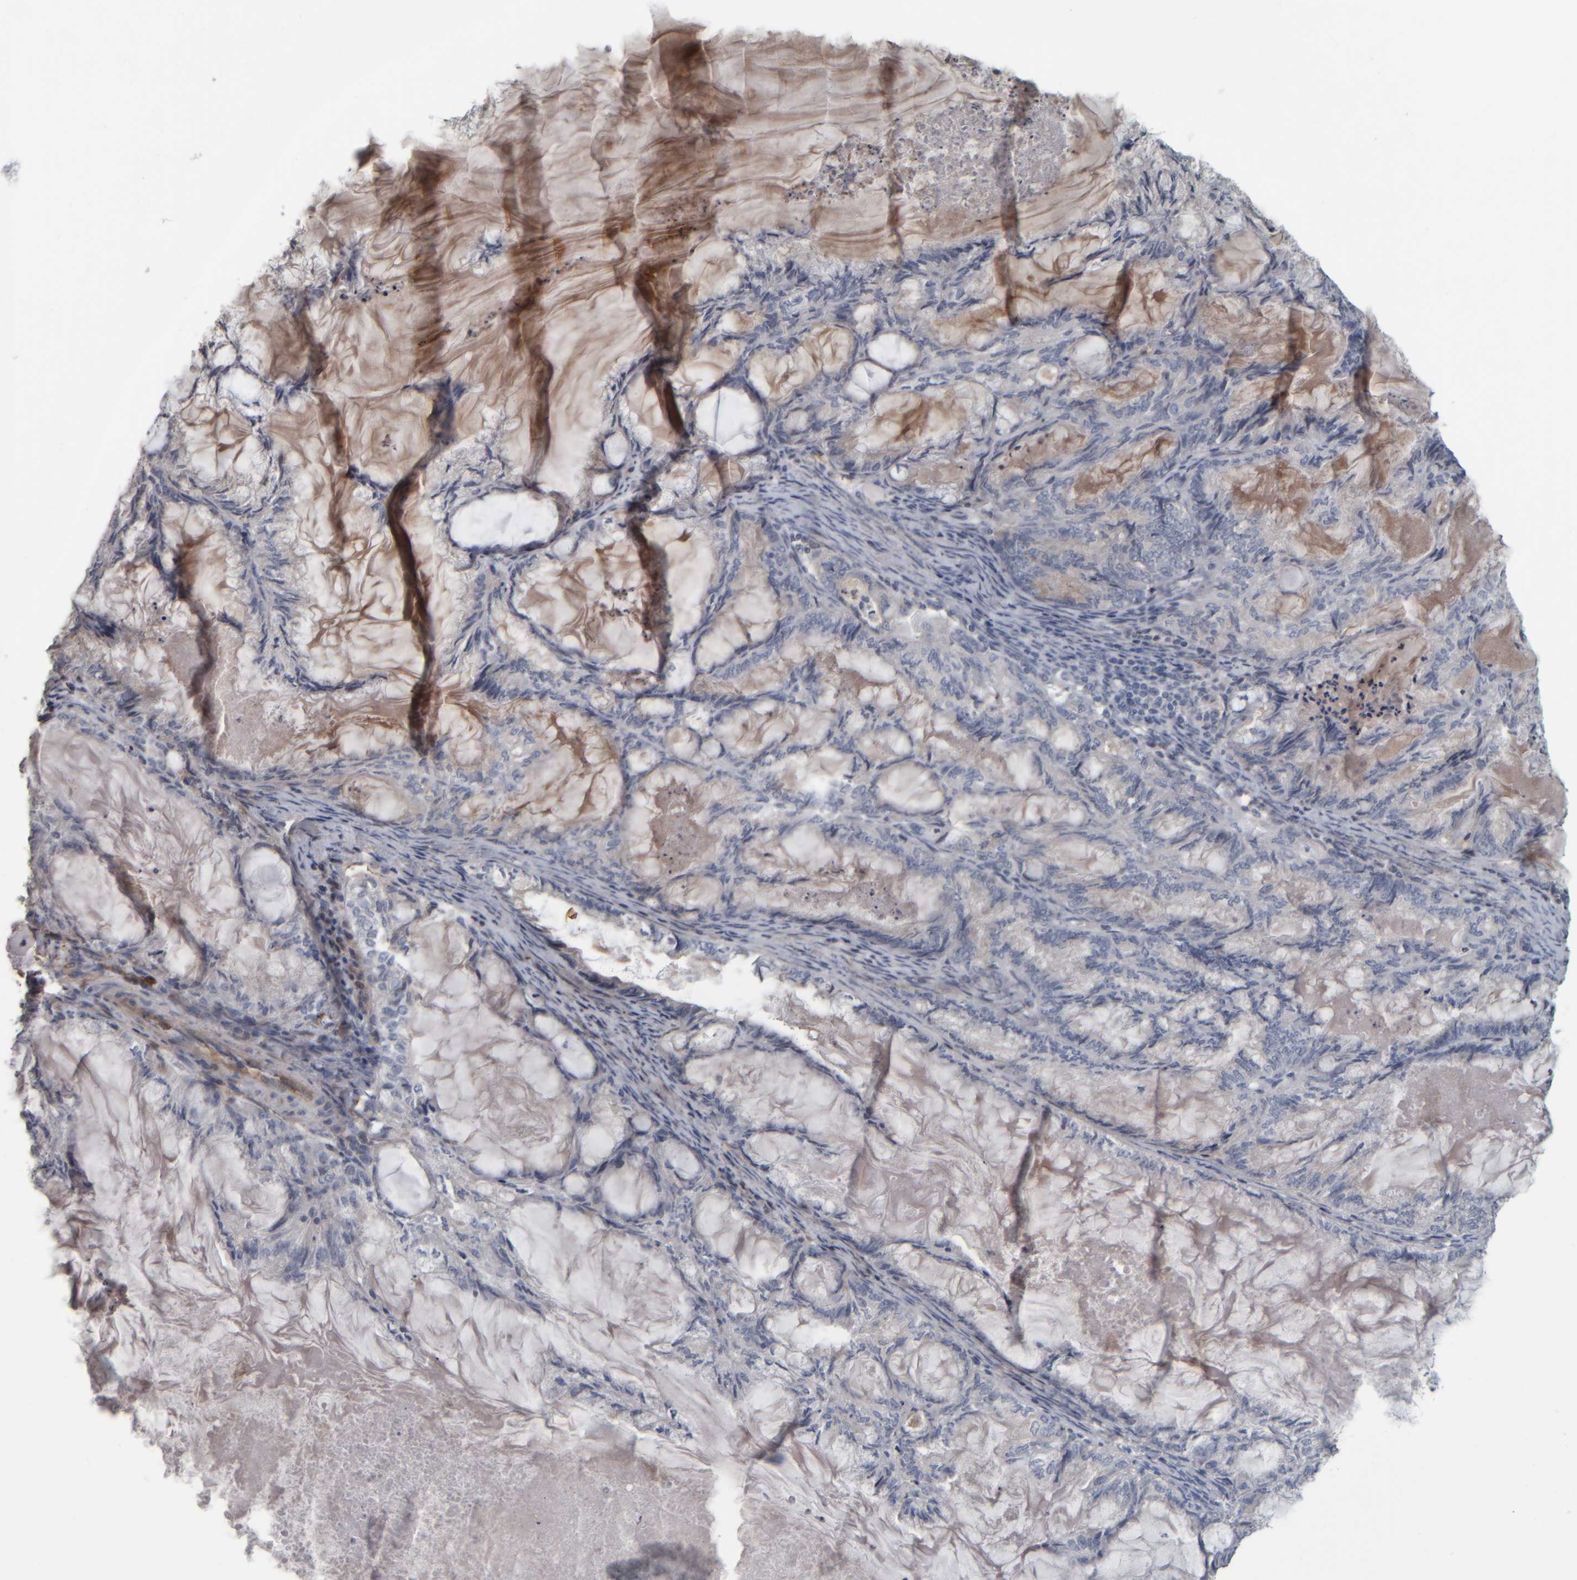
{"staining": {"intensity": "negative", "quantity": "none", "location": "none"}, "tissue": "endometrial cancer", "cell_type": "Tumor cells", "image_type": "cancer", "snomed": [{"axis": "morphology", "description": "Adenocarcinoma, NOS"}, {"axis": "topography", "description": "Endometrium"}], "caption": "Immunohistochemical staining of human endometrial cancer (adenocarcinoma) displays no significant expression in tumor cells.", "gene": "CAVIN4", "patient": {"sex": "female", "age": 86}}